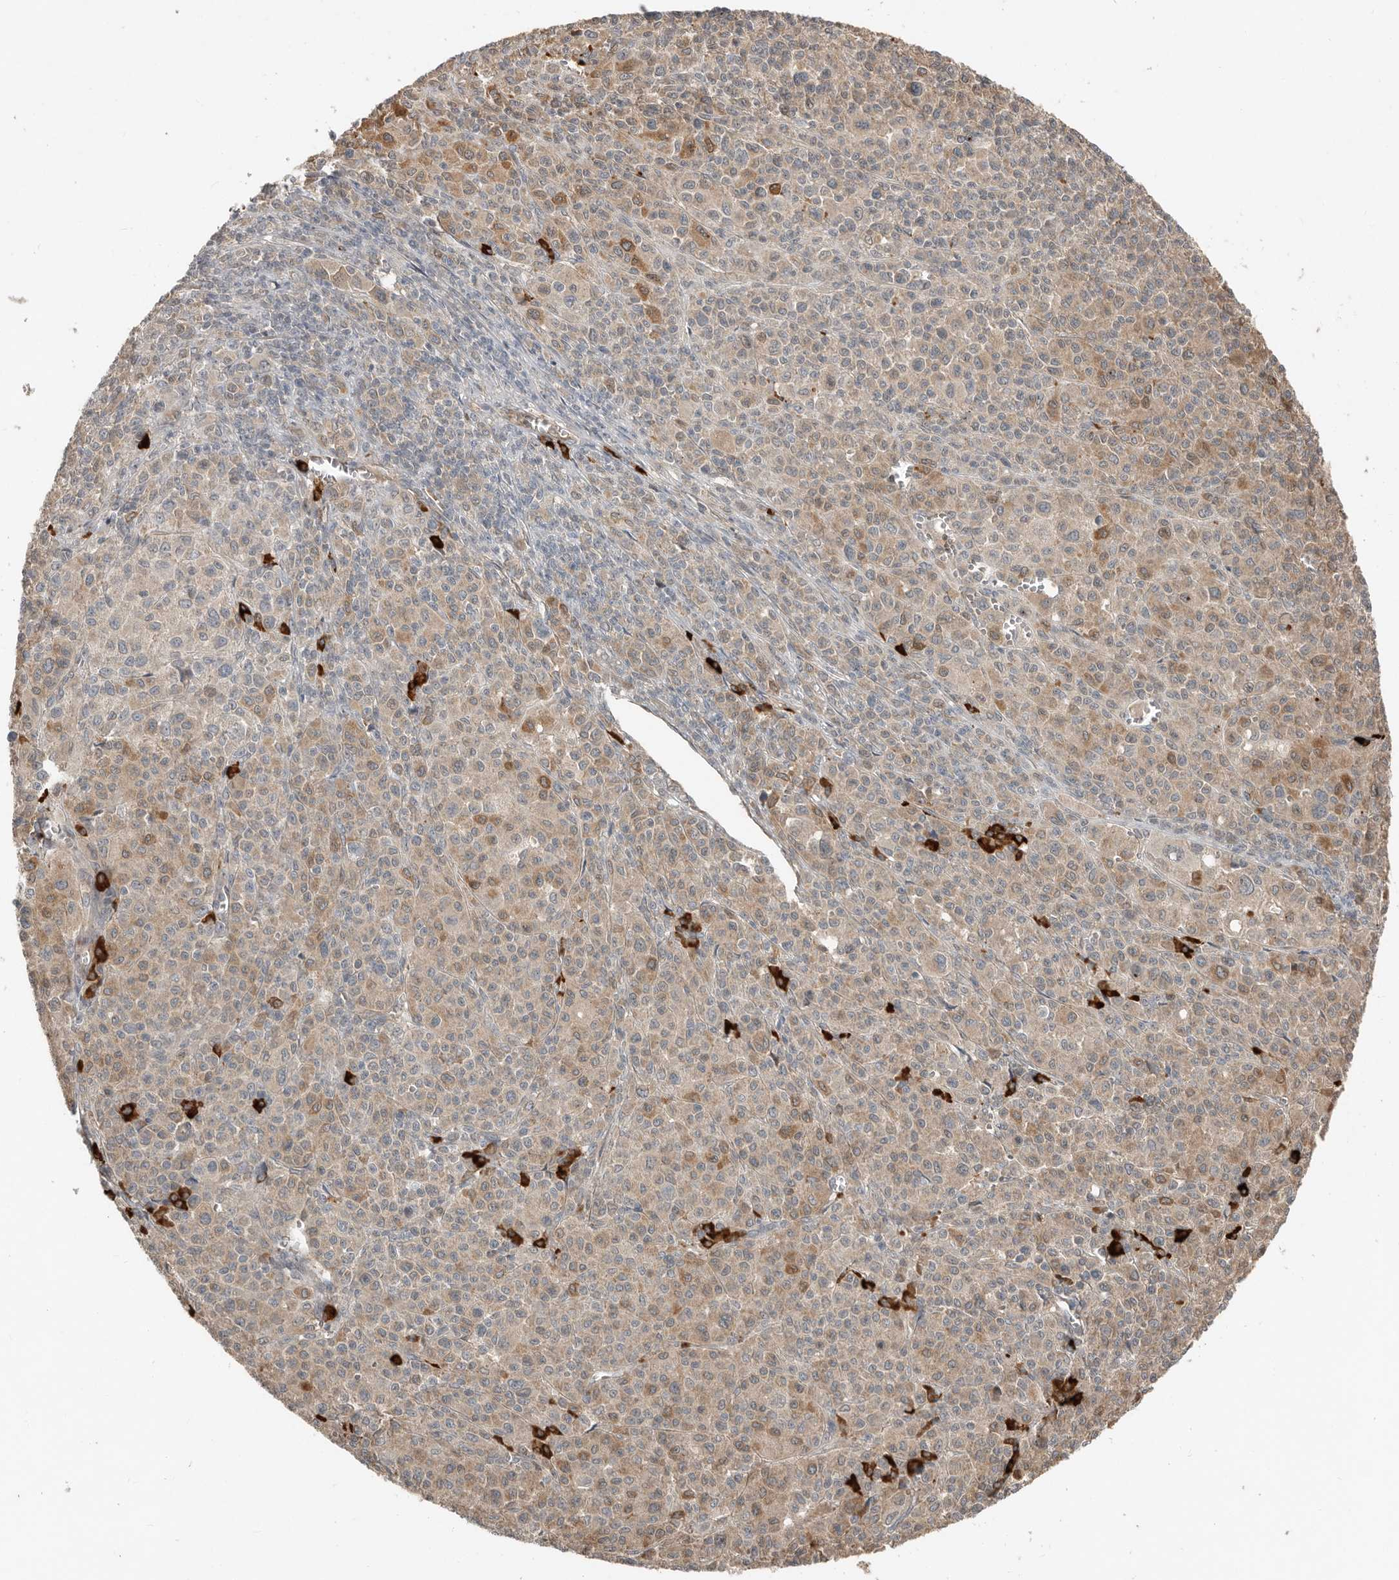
{"staining": {"intensity": "weak", "quantity": "25%-75%", "location": "cytoplasmic/membranous"}, "tissue": "melanoma", "cell_type": "Tumor cells", "image_type": "cancer", "snomed": [{"axis": "morphology", "description": "Malignant melanoma, Metastatic site"}, {"axis": "topography", "description": "Skin"}], "caption": "Melanoma tissue displays weak cytoplasmic/membranous expression in about 25%-75% of tumor cells", "gene": "TEAD3", "patient": {"sex": "female", "age": 74}}